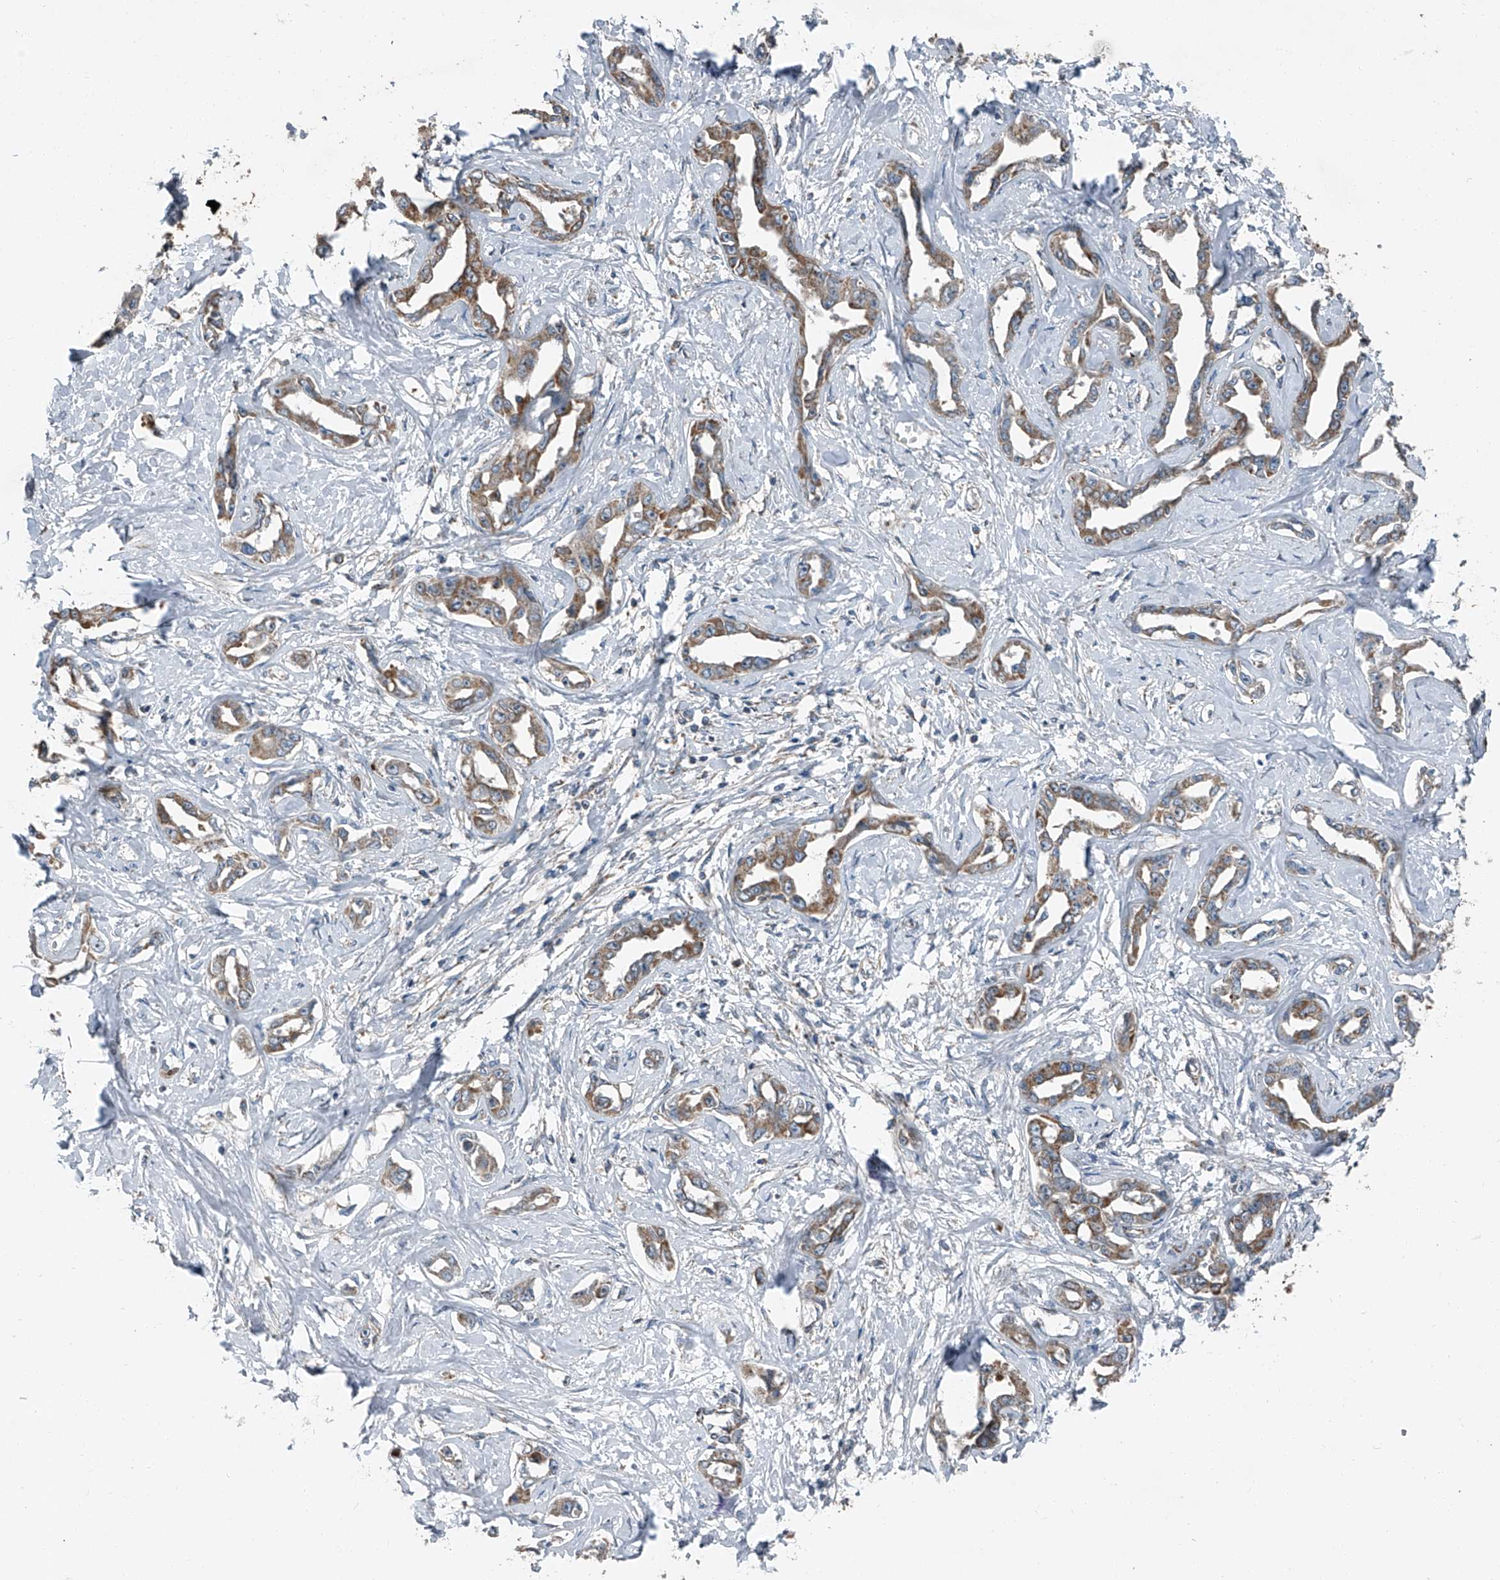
{"staining": {"intensity": "moderate", "quantity": ">75%", "location": "cytoplasmic/membranous"}, "tissue": "liver cancer", "cell_type": "Tumor cells", "image_type": "cancer", "snomed": [{"axis": "morphology", "description": "Cholangiocarcinoma"}, {"axis": "topography", "description": "Liver"}], "caption": "The histopathology image exhibits staining of liver cholangiocarcinoma, revealing moderate cytoplasmic/membranous protein positivity (brown color) within tumor cells.", "gene": "CHRNA7", "patient": {"sex": "male", "age": 59}}